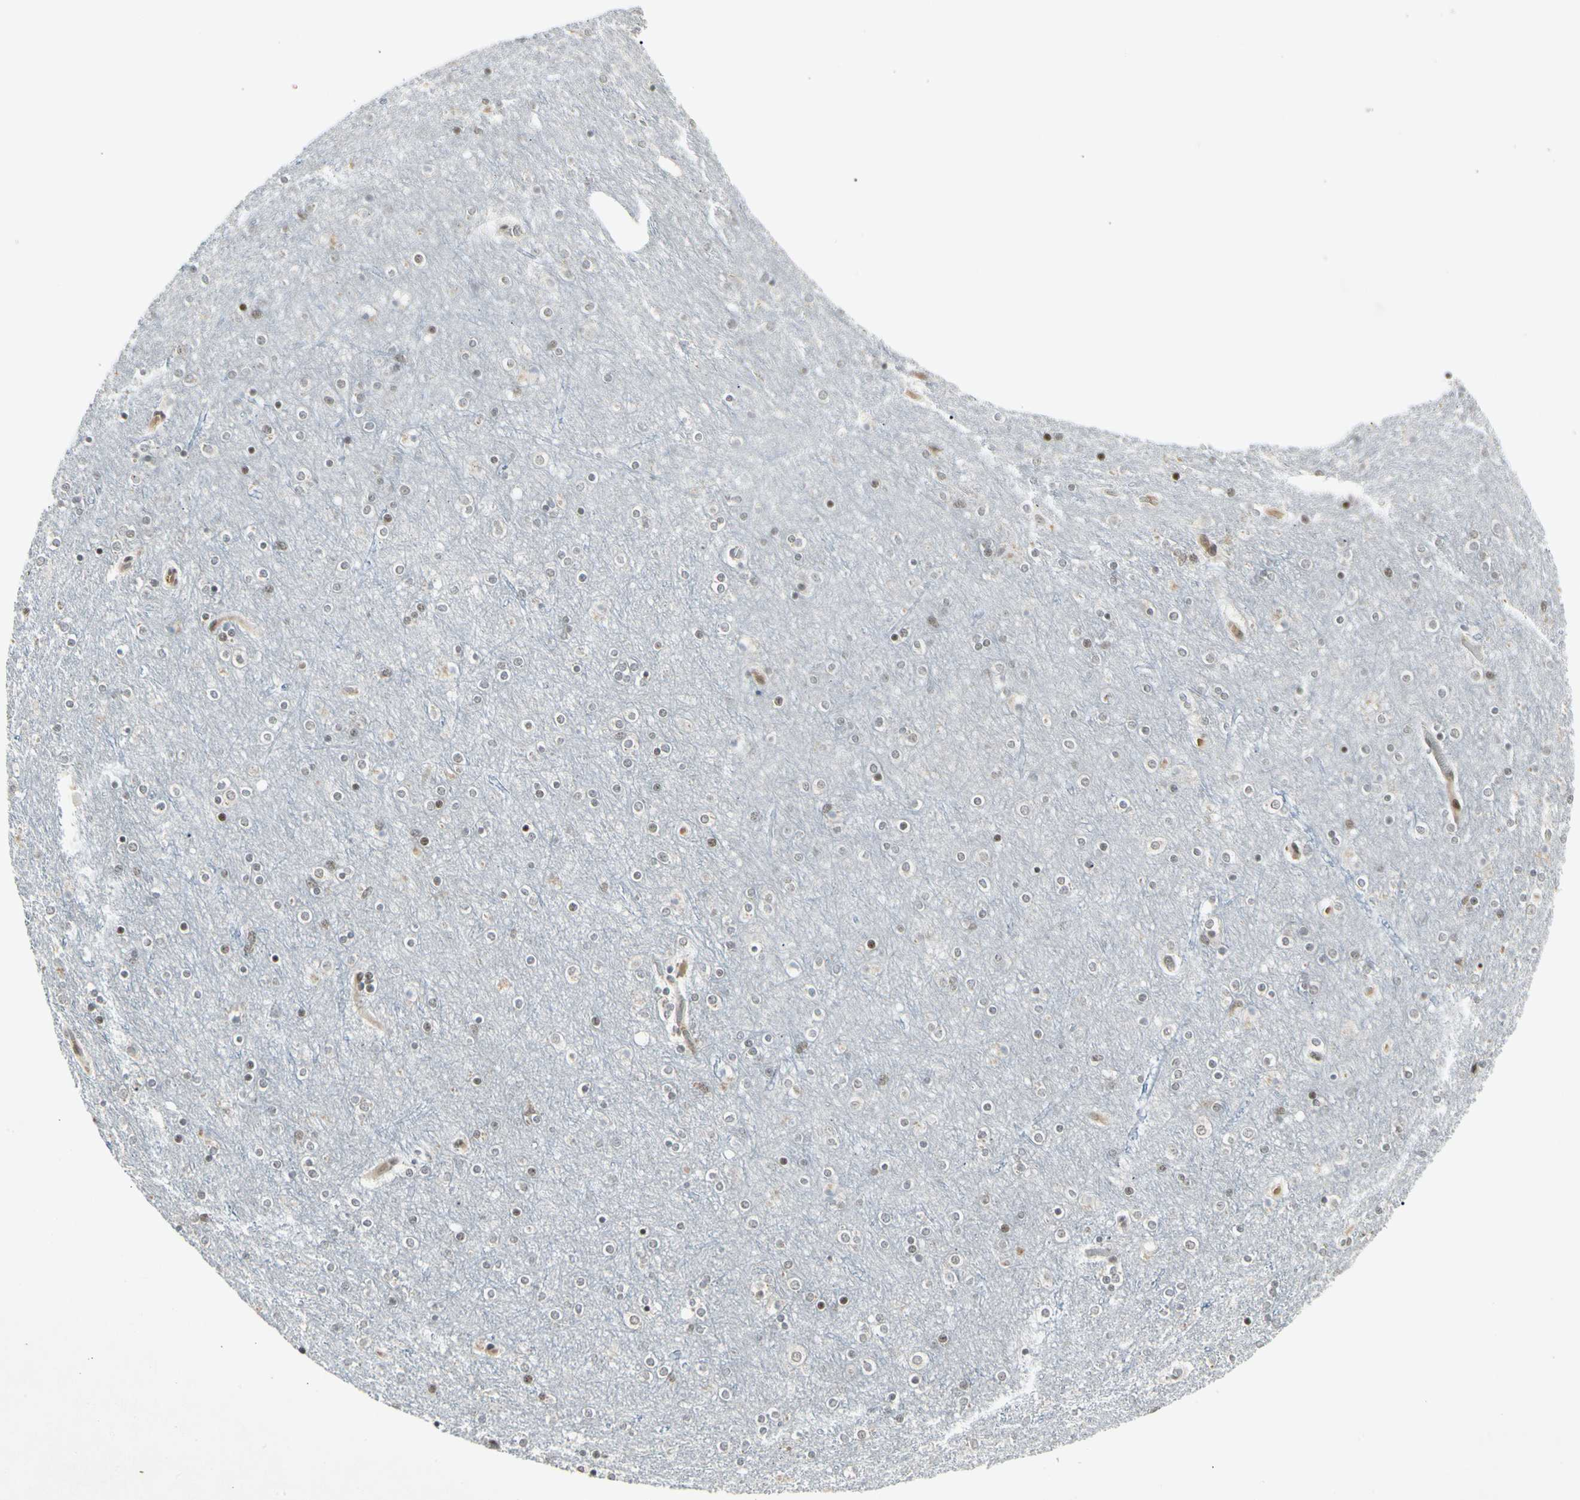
{"staining": {"intensity": "moderate", "quantity": "25%-75%", "location": "nuclear"}, "tissue": "cerebral cortex", "cell_type": "Endothelial cells", "image_type": "normal", "snomed": [{"axis": "morphology", "description": "Normal tissue, NOS"}, {"axis": "topography", "description": "Cerebral cortex"}], "caption": "Protein staining reveals moderate nuclear staining in about 25%-75% of endothelial cells in benign cerebral cortex. The staining was performed using DAB (3,3'-diaminobenzidine), with brown indicating positive protein expression. Nuclei are stained blue with hematoxylin.", "gene": "FOXJ2", "patient": {"sex": "female", "age": 54}}